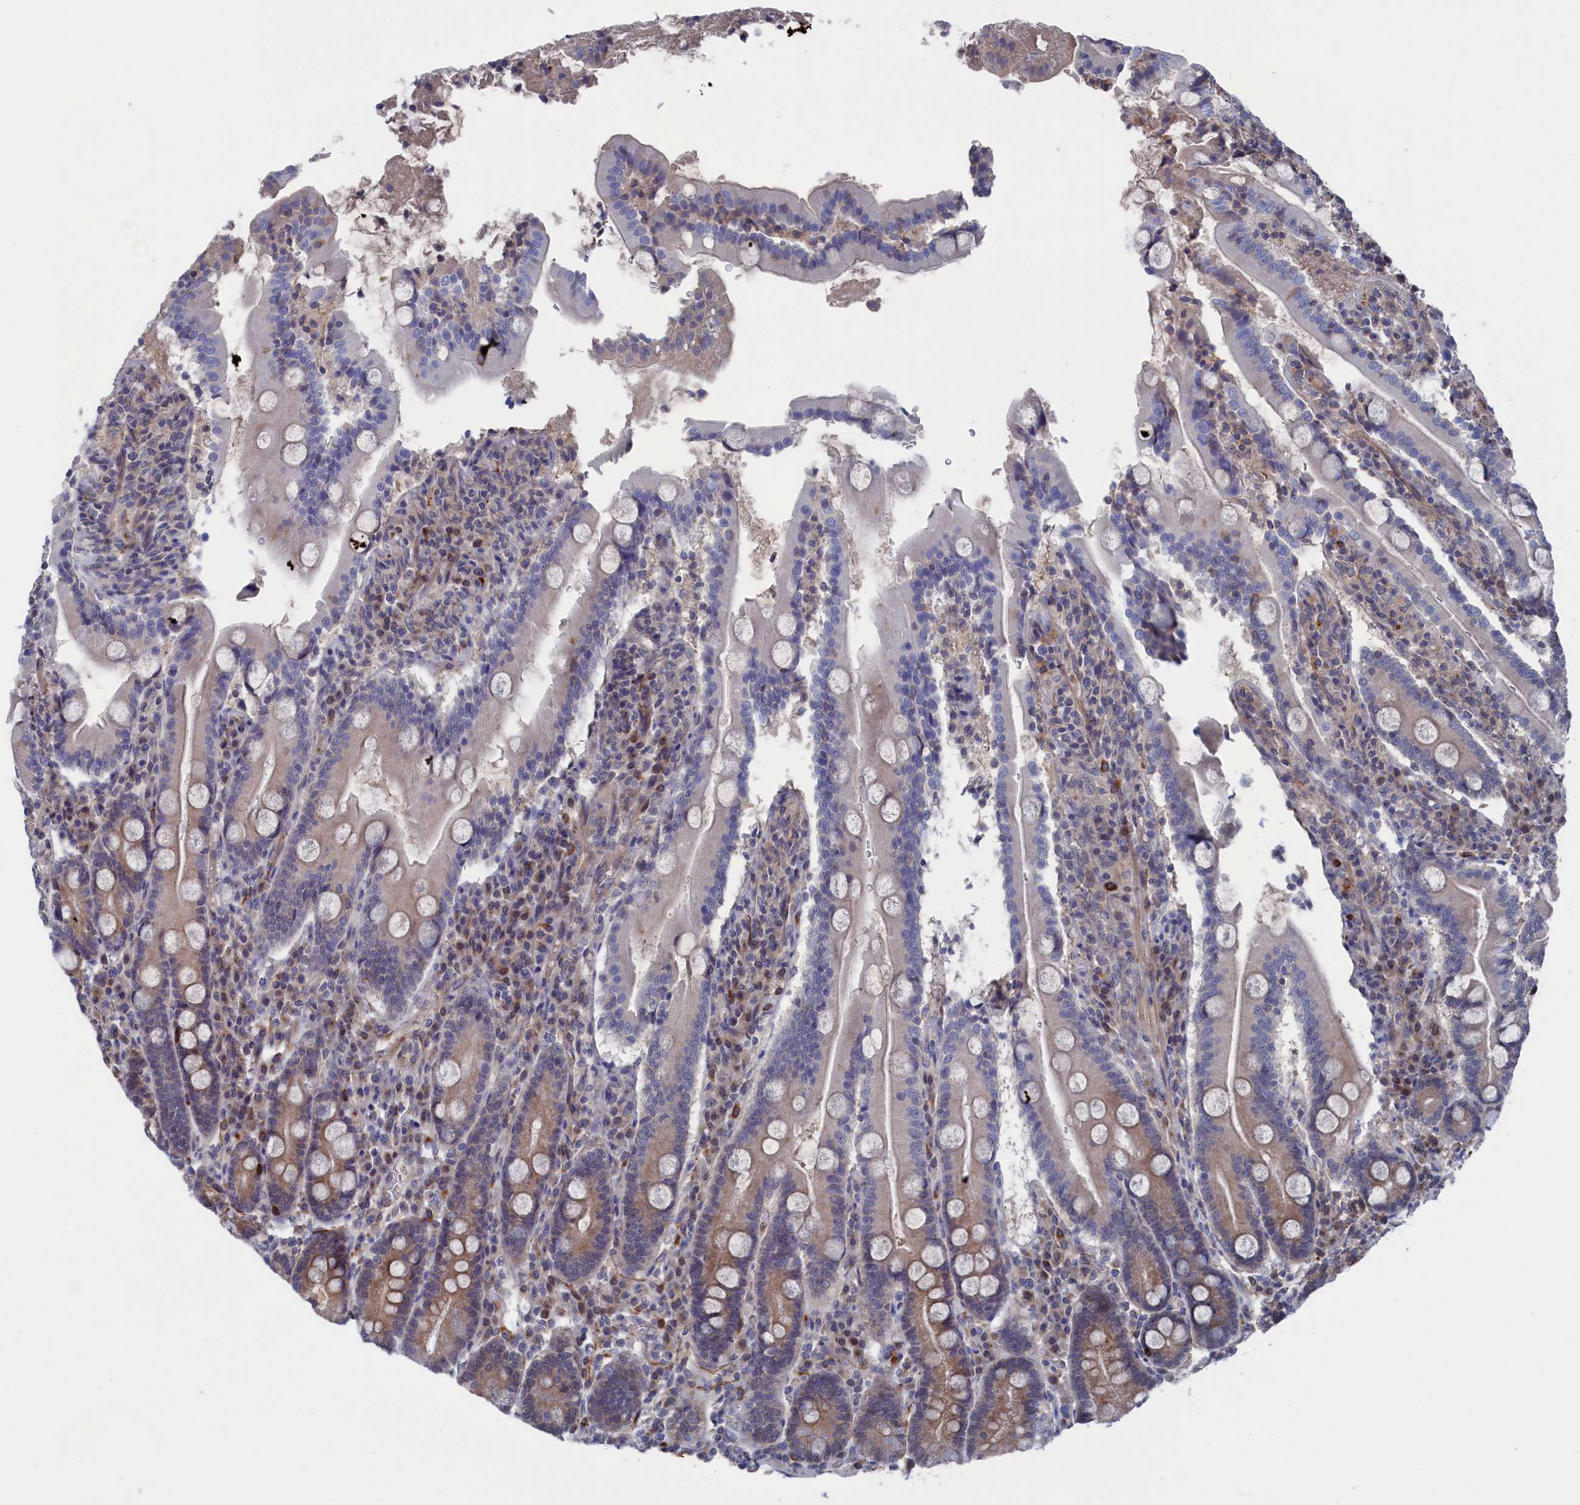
{"staining": {"intensity": "moderate", "quantity": "<25%", "location": "cytoplasmic/membranous"}, "tissue": "duodenum", "cell_type": "Glandular cells", "image_type": "normal", "snomed": [{"axis": "morphology", "description": "Normal tissue, NOS"}, {"axis": "topography", "description": "Duodenum"}], "caption": "Duodenum stained with immunohistochemistry (IHC) exhibits moderate cytoplasmic/membranous positivity in approximately <25% of glandular cells. The staining was performed using DAB (3,3'-diaminobenzidine), with brown indicating positive protein expression. Nuclei are stained blue with hematoxylin.", "gene": "NUTF2", "patient": {"sex": "male", "age": 35}}